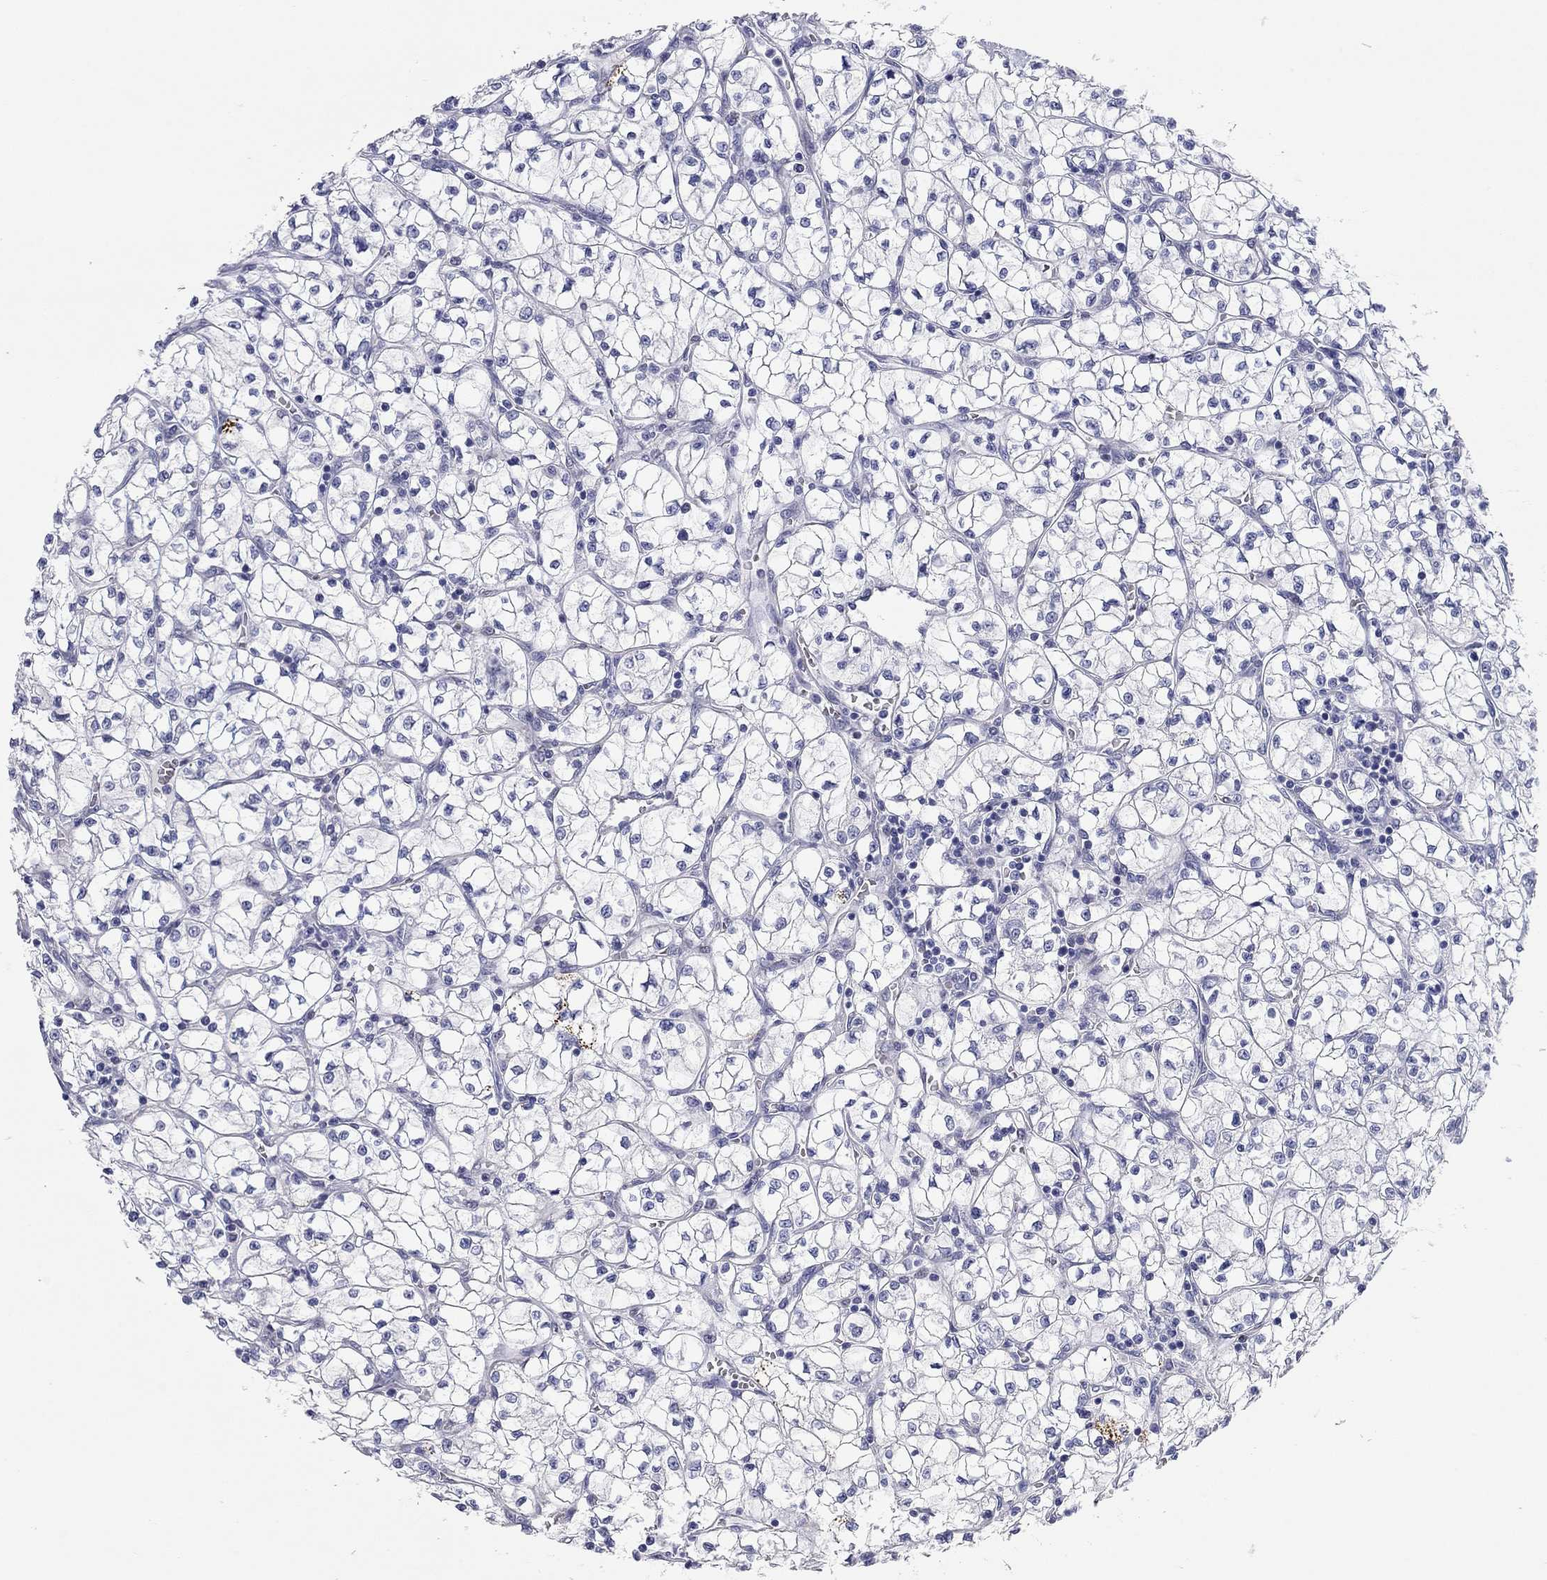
{"staining": {"intensity": "negative", "quantity": "none", "location": "none"}, "tissue": "renal cancer", "cell_type": "Tumor cells", "image_type": "cancer", "snomed": [{"axis": "morphology", "description": "Adenocarcinoma, NOS"}, {"axis": "topography", "description": "Kidney"}], "caption": "This image is of renal cancer (adenocarcinoma) stained with immunohistochemistry to label a protein in brown with the nuclei are counter-stained blue. There is no staining in tumor cells. Brightfield microscopy of immunohistochemistry (IHC) stained with DAB (3,3'-diaminobenzidine) (brown) and hematoxylin (blue), captured at high magnification.", "gene": "CHI3L2", "patient": {"sex": "female", "age": 64}}